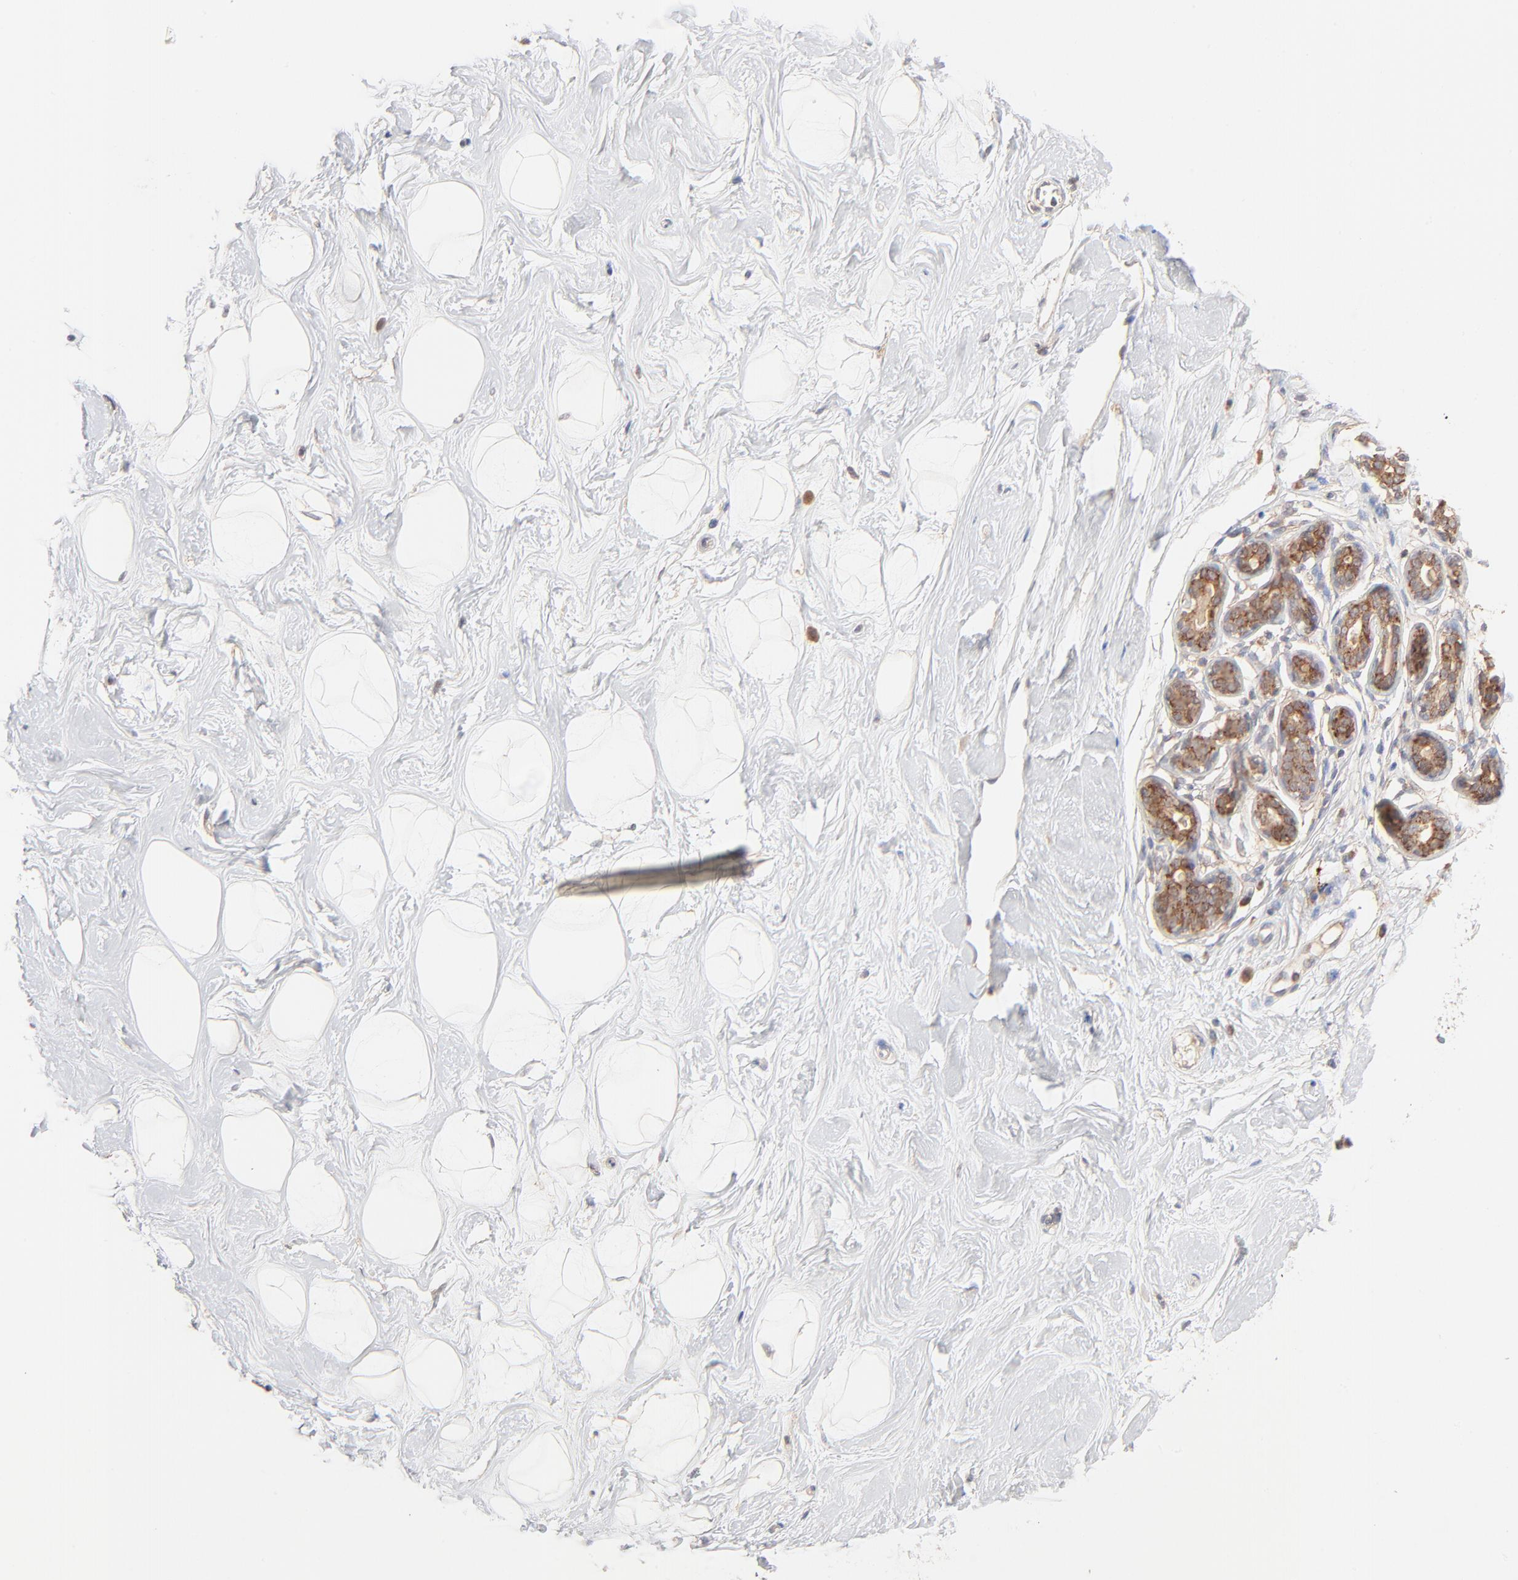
{"staining": {"intensity": "negative", "quantity": "none", "location": "none"}, "tissue": "breast", "cell_type": "Adipocytes", "image_type": "normal", "snomed": [{"axis": "morphology", "description": "Normal tissue, NOS"}, {"axis": "topography", "description": "Breast"}], "caption": "The photomicrograph displays no staining of adipocytes in normal breast. (DAB immunohistochemistry (IHC) with hematoxylin counter stain).", "gene": "CSPG4", "patient": {"sex": "female", "age": 23}}